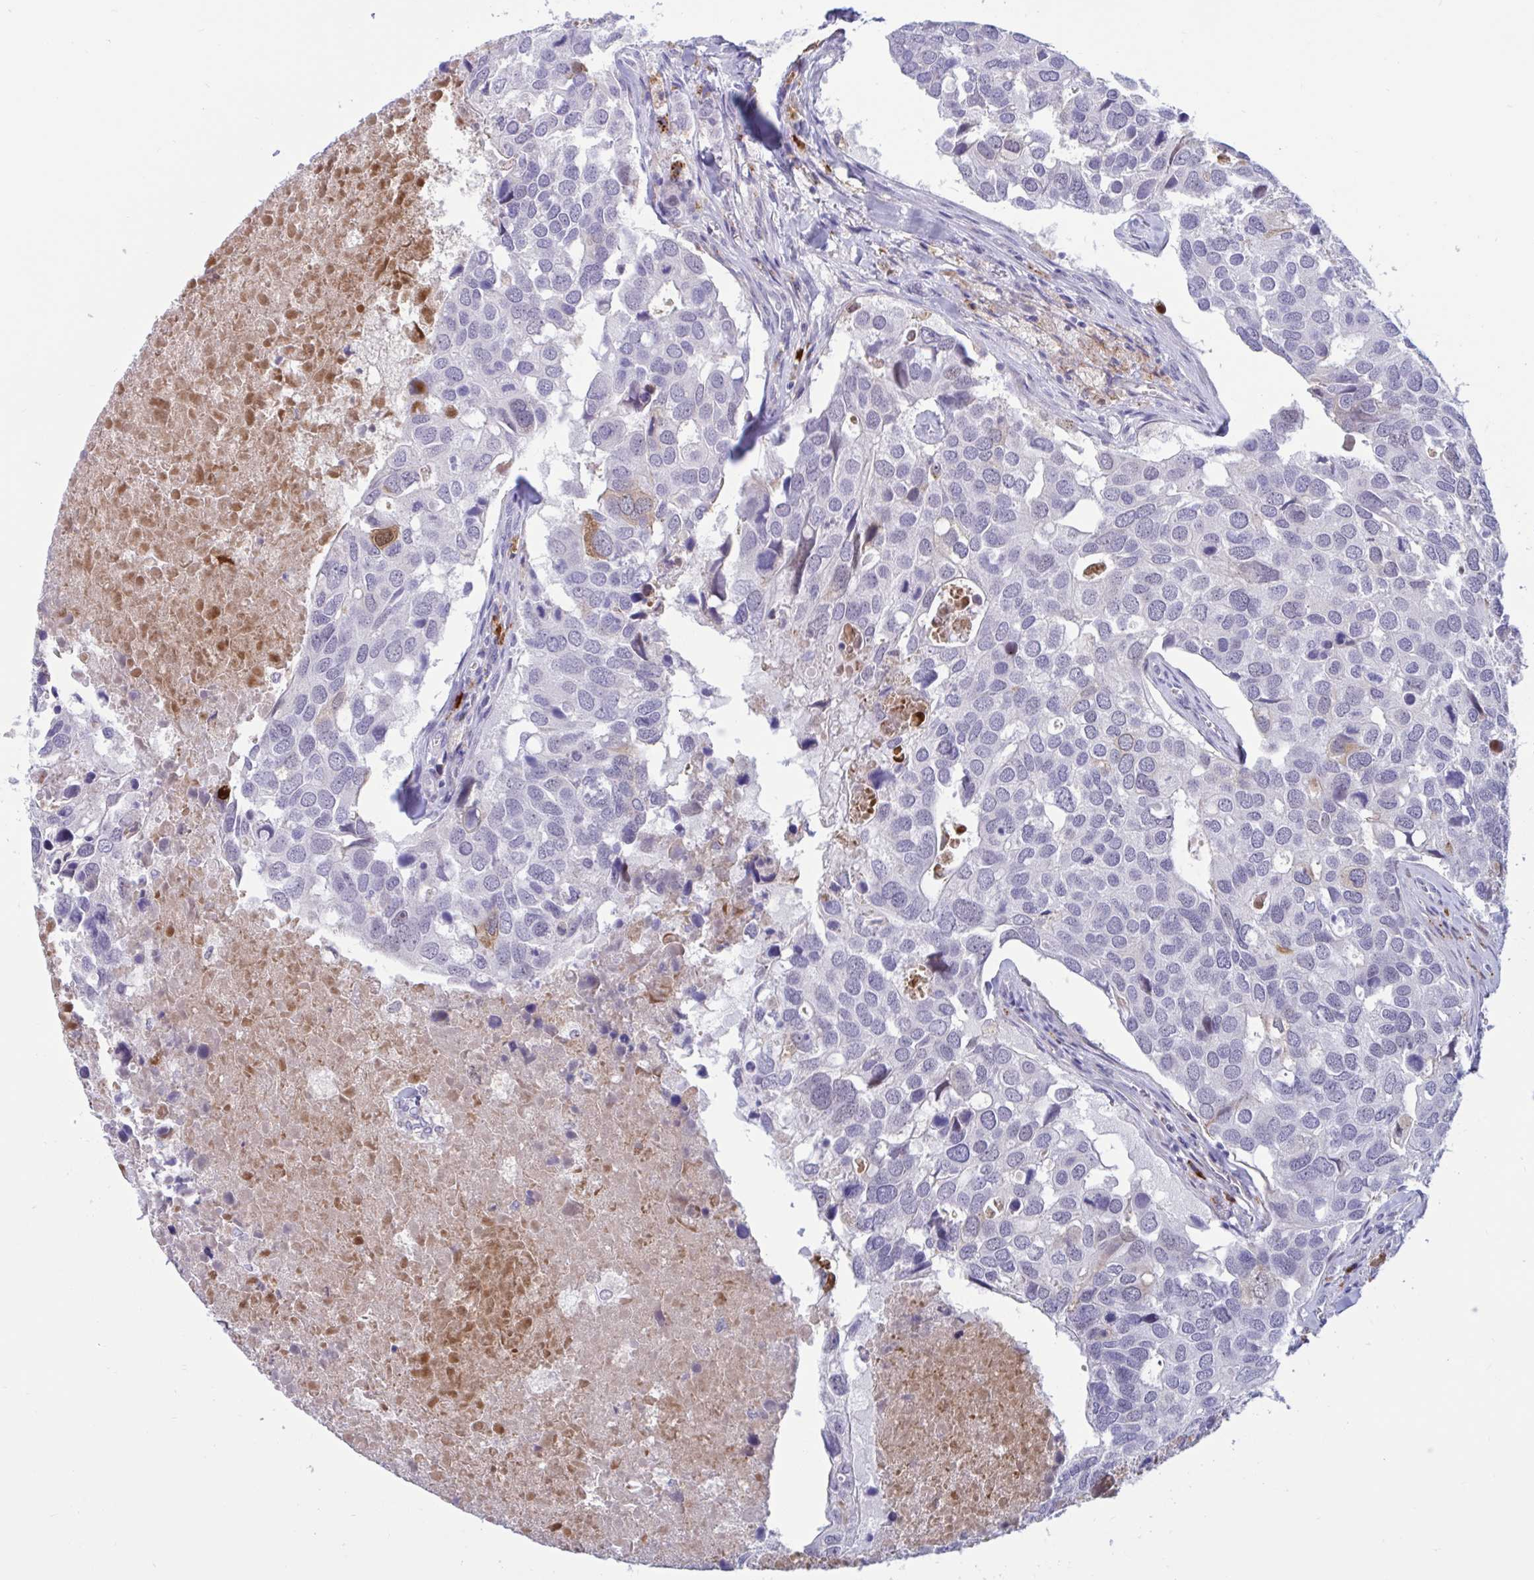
{"staining": {"intensity": "negative", "quantity": "none", "location": "none"}, "tissue": "breast cancer", "cell_type": "Tumor cells", "image_type": "cancer", "snomed": [{"axis": "morphology", "description": "Duct carcinoma"}, {"axis": "topography", "description": "Breast"}], "caption": "There is no significant staining in tumor cells of breast cancer.", "gene": "FAM219B", "patient": {"sex": "female", "age": 83}}